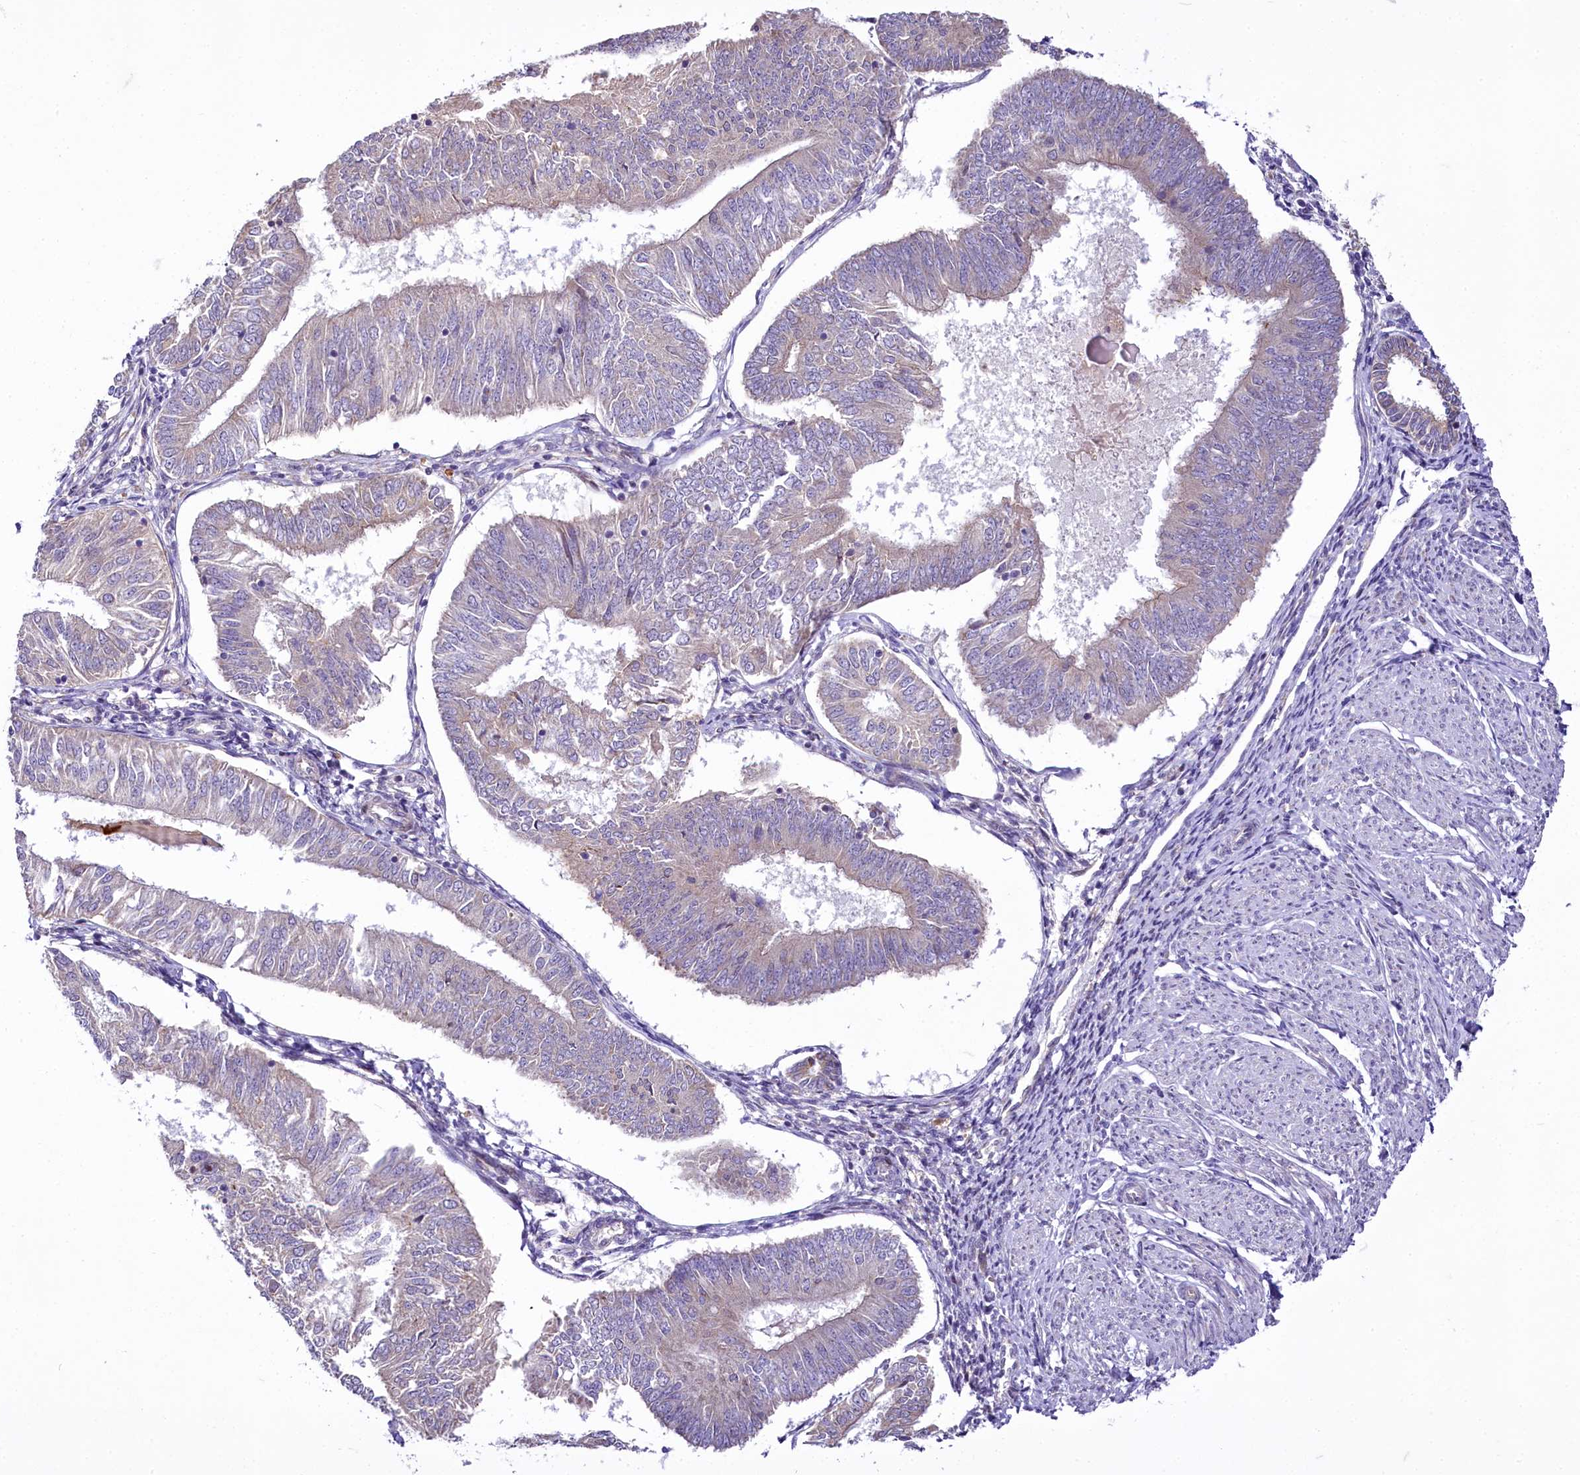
{"staining": {"intensity": "weak", "quantity": "<25%", "location": "cytoplasmic/membranous"}, "tissue": "endometrial cancer", "cell_type": "Tumor cells", "image_type": "cancer", "snomed": [{"axis": "morphology", "description": "Adenocarcinoma, NOS"}, {"axis": "topography", "description": "Endometrium"}], "caption": "A micrograph of endometrial adenocarcinoma stained for a protein shows no brown staining in tumor cells. (Brightfield microscopy of DAB immunohistochemistry at high magnification).", "gene": "ZC3H12C", "patient": {"sex": "female", "age": 58}}